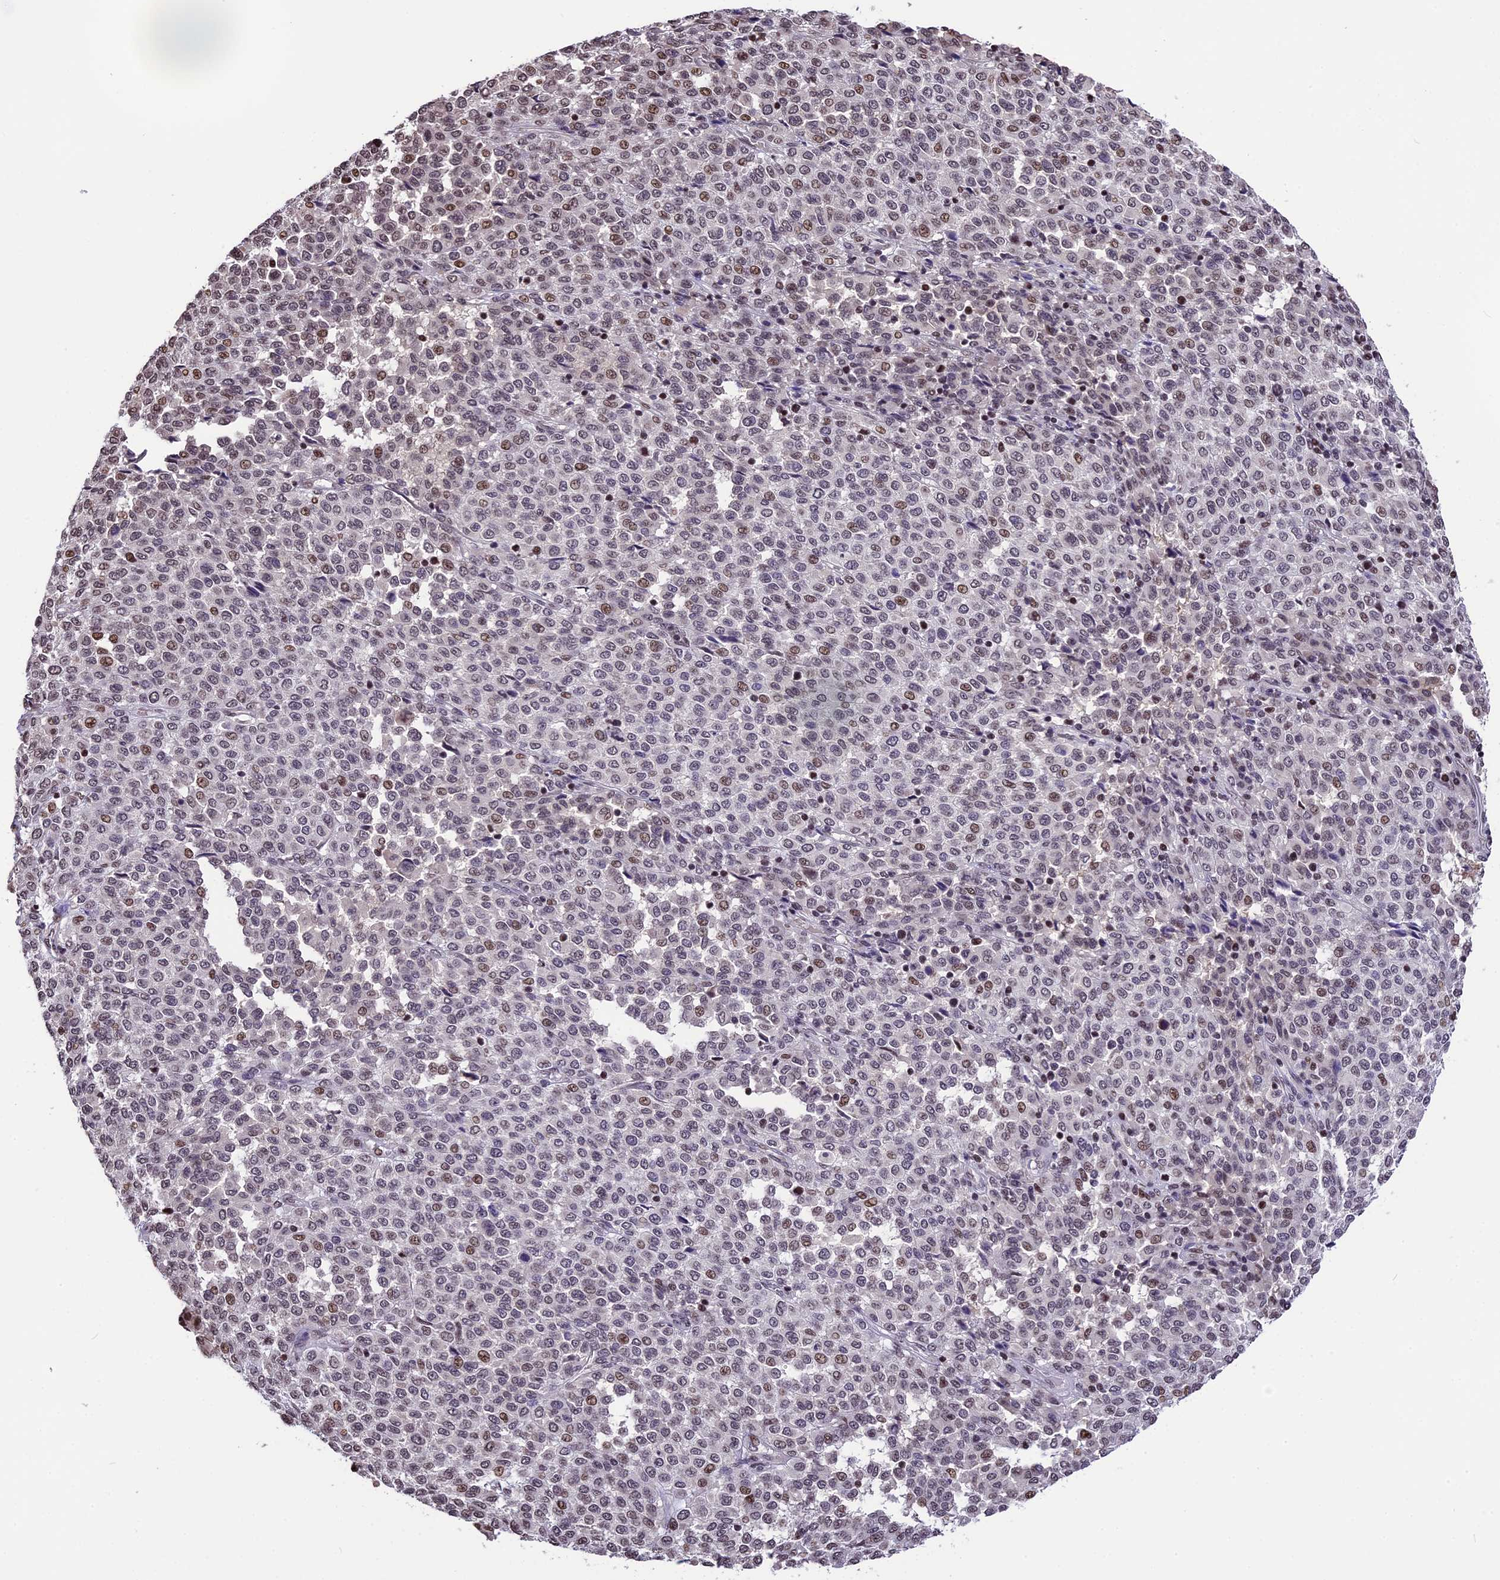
{"staining": {"intensity": "moderate", "quantity": "25%-75%", "location": "nuclear"}, "tissue": "melanoma", "cell_type": "Tumor cells", "image_type": "cancer", "snomed": [{"axis": "morphology", "description": "Malignant melanoma, Metastatic site"}, {"axis": "topography", "description": "Pancreas"}], "caption": "Malignant melanoma (metastatic site) stained with a brown dye demonstrates moderate nuclear positive expression in approximately 25%-75% of tumor cells.", "gene": "POLR3E", "patient": {"sex": "female", "age": 30}}